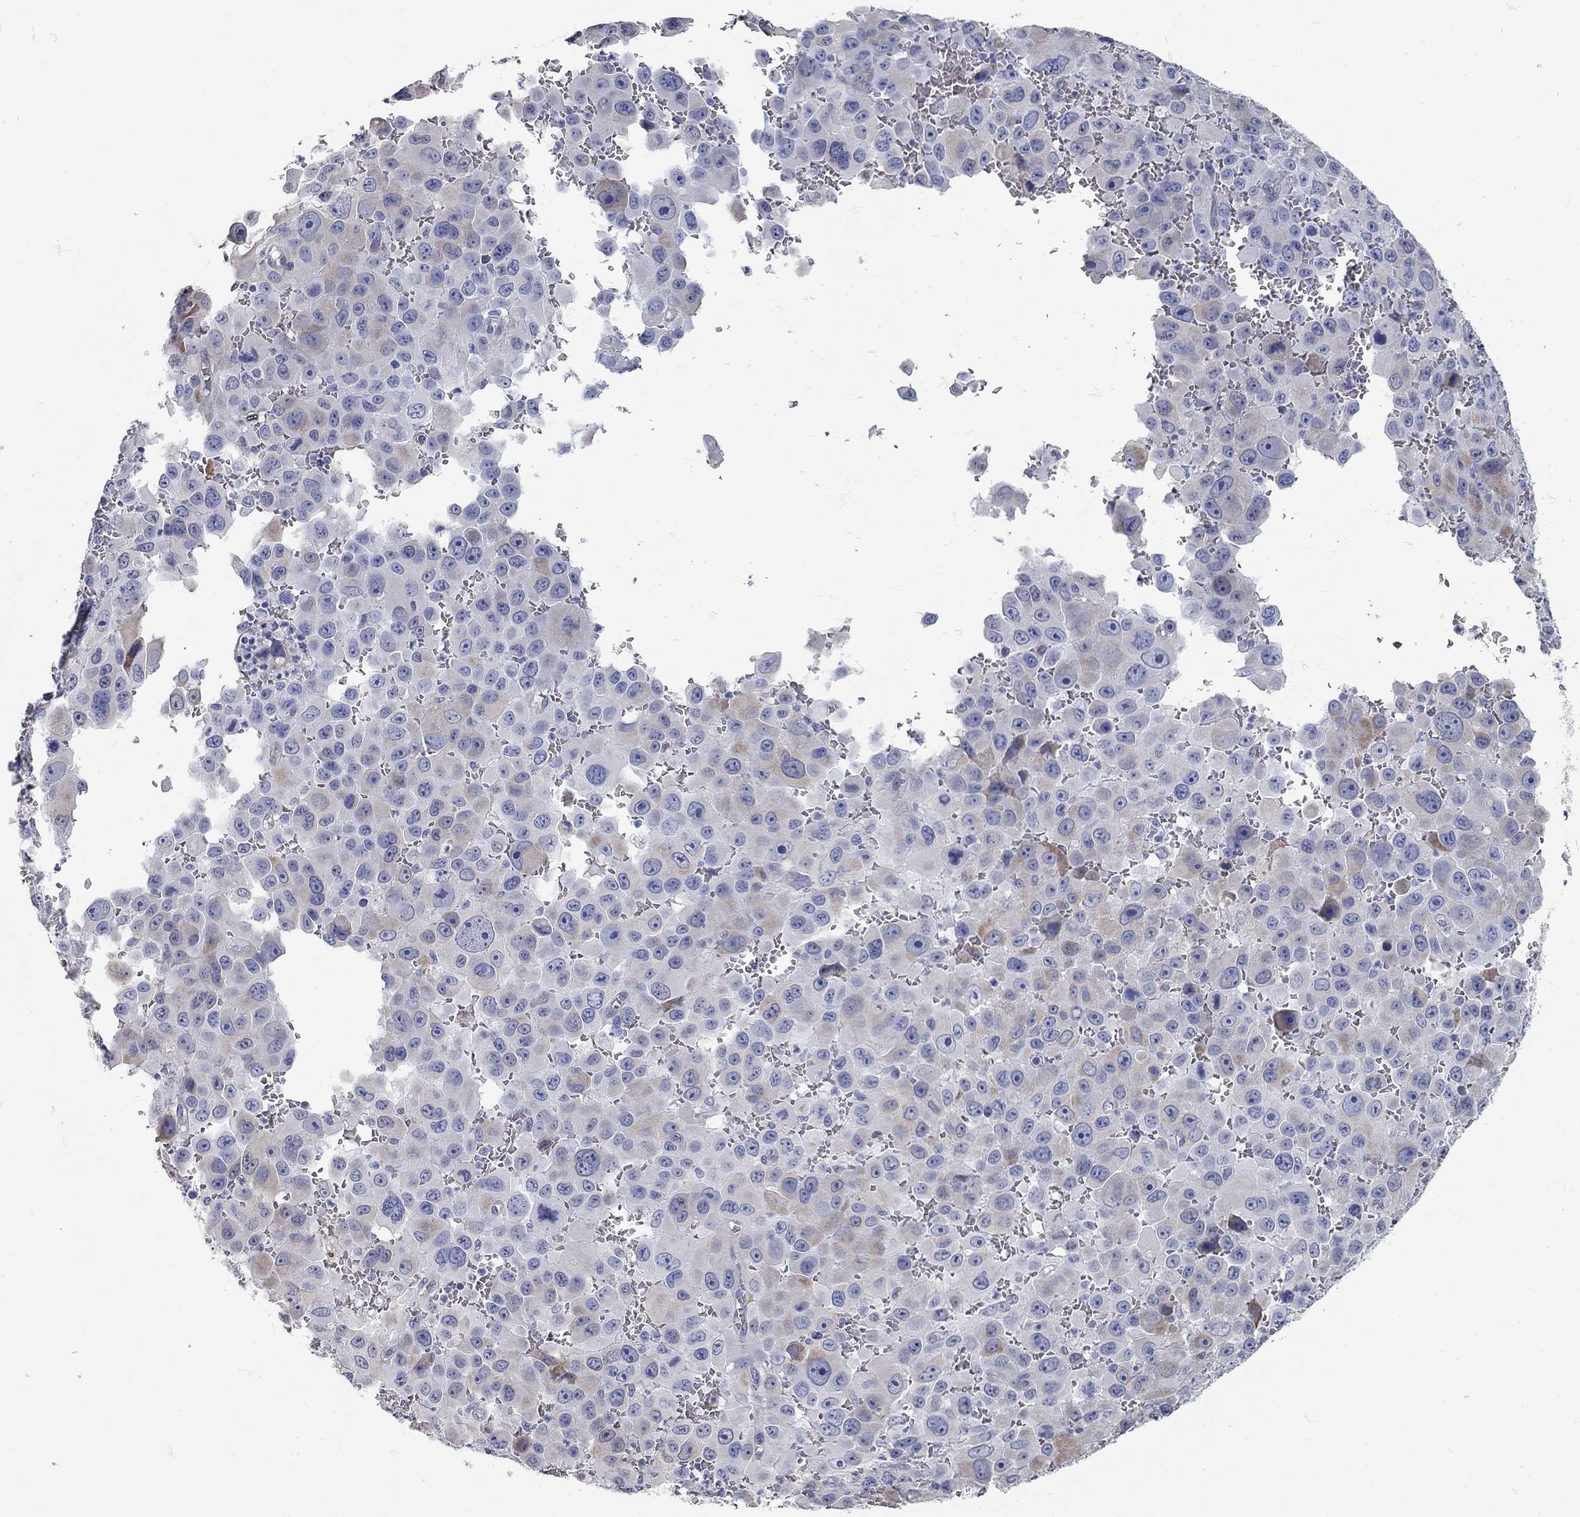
{"staining": {"intensity": "weak", "quantity": "<25%", "location": "cytoplasmic/membranous"}, "tissue": "melanoma", "cell_type": "Tumor cells", "image_type": "cancer", "snomed": [{"axis": "morphology", "description": "Malignant melanoma, NOS"}, {"axis": "topography", "description": "Skin"}], "caption": "Tumor cells show no significant staining in malignant melanoma. (DAB immunohistochemistry with hematoxylin counter stain).", "gene": "XAGE2", "patient": {"sex": "female", "age": 91}}